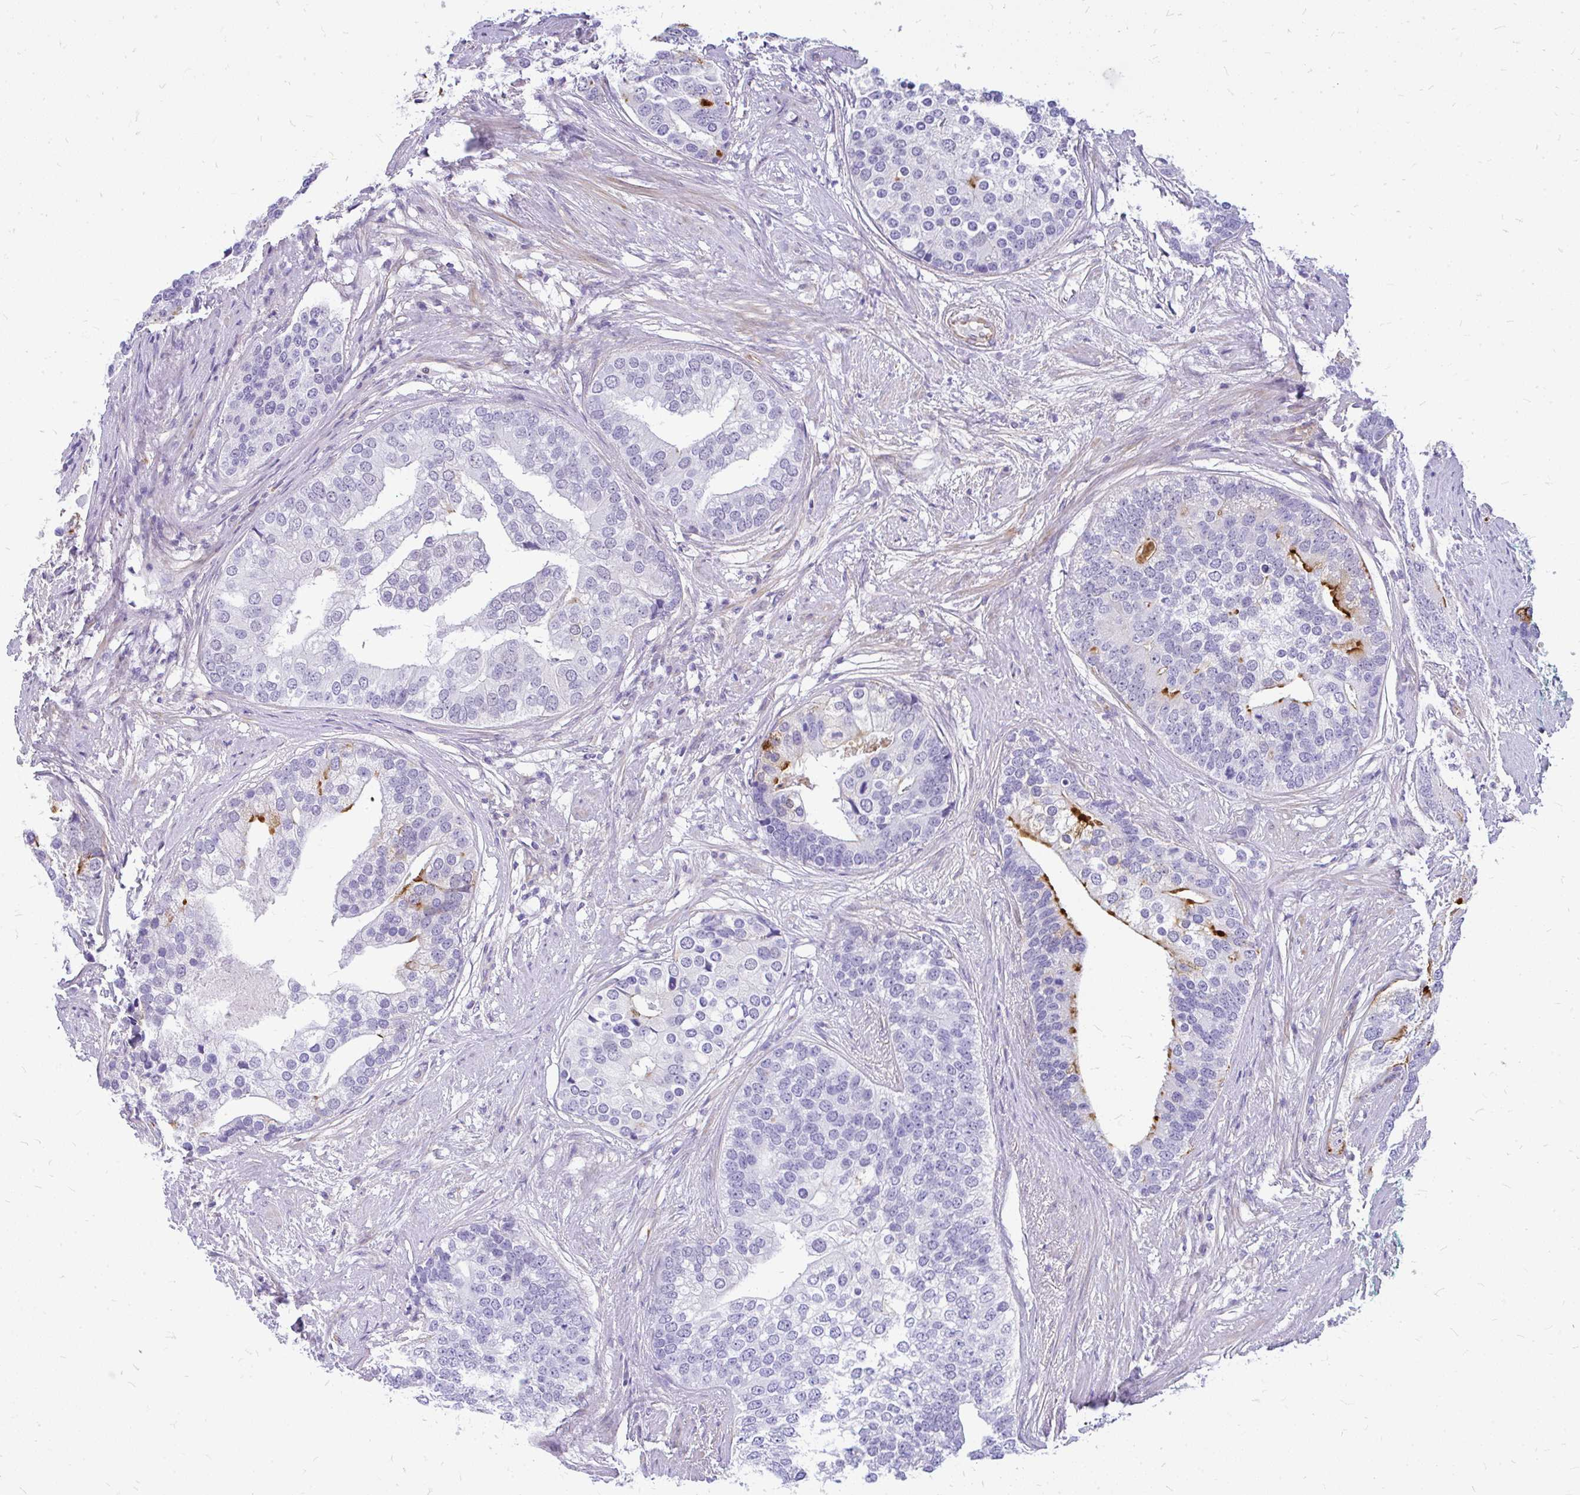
{"staining": {"intensity": "strong", "quantity": "<25%", "location": "cytoplasmic/membranous"}, "tissue": "prostate cancer", "cell_type": "Tumor cells", "image_type": "cancer", "snomed": [{"axis": "morphology", "description": "Adenocarcinoma, High grade"}, {"axis": "topography", "description": "Prostate"}], "caption": "Protein expression analysis of human prostate high-grade adenocarcinoma reveals strong cytoplasmic/membranous positivity in about <25% of tumor cells.", "gene": "FAM83C", "patient": {"sex": "male", "age": 62}}